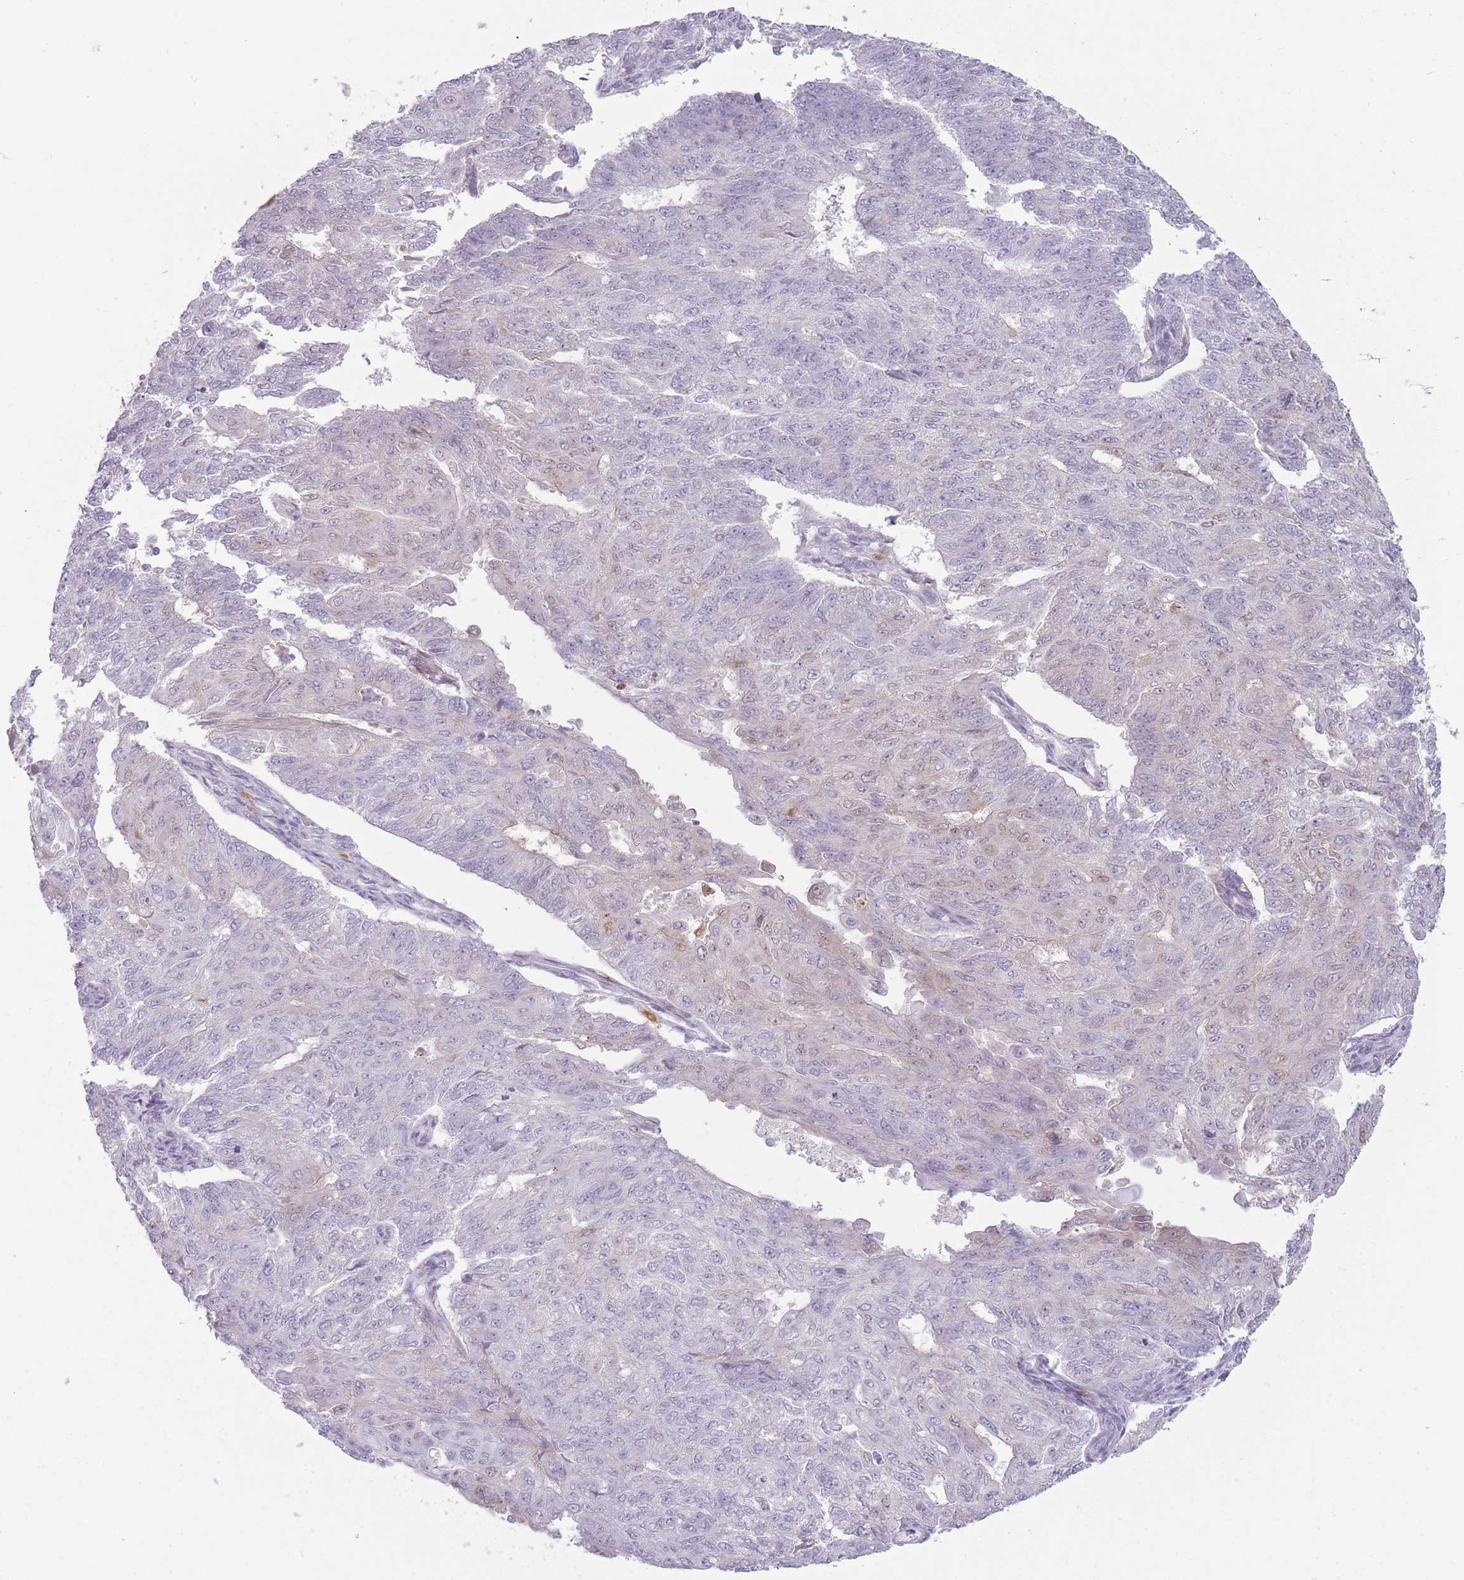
{"staining": {"intensity": "negative", "quantity": "none", "location": "none"}, "tissue": "endometrial cancer", "cell_type": "Tumor cells", "image_type": "cancer", "snomed": [{"axis": "morphology", "description": "Adenocarcinoma, NOS"}, {"axis": "topography", "description": "Endometrium"}], "caption": "Endometrial cancer (adenocarcinoma) stained for a protein using IHC shows no positivity tumor cells.", "gene": "LGALS9", "patient": {"sex": "female", "age": 32}}